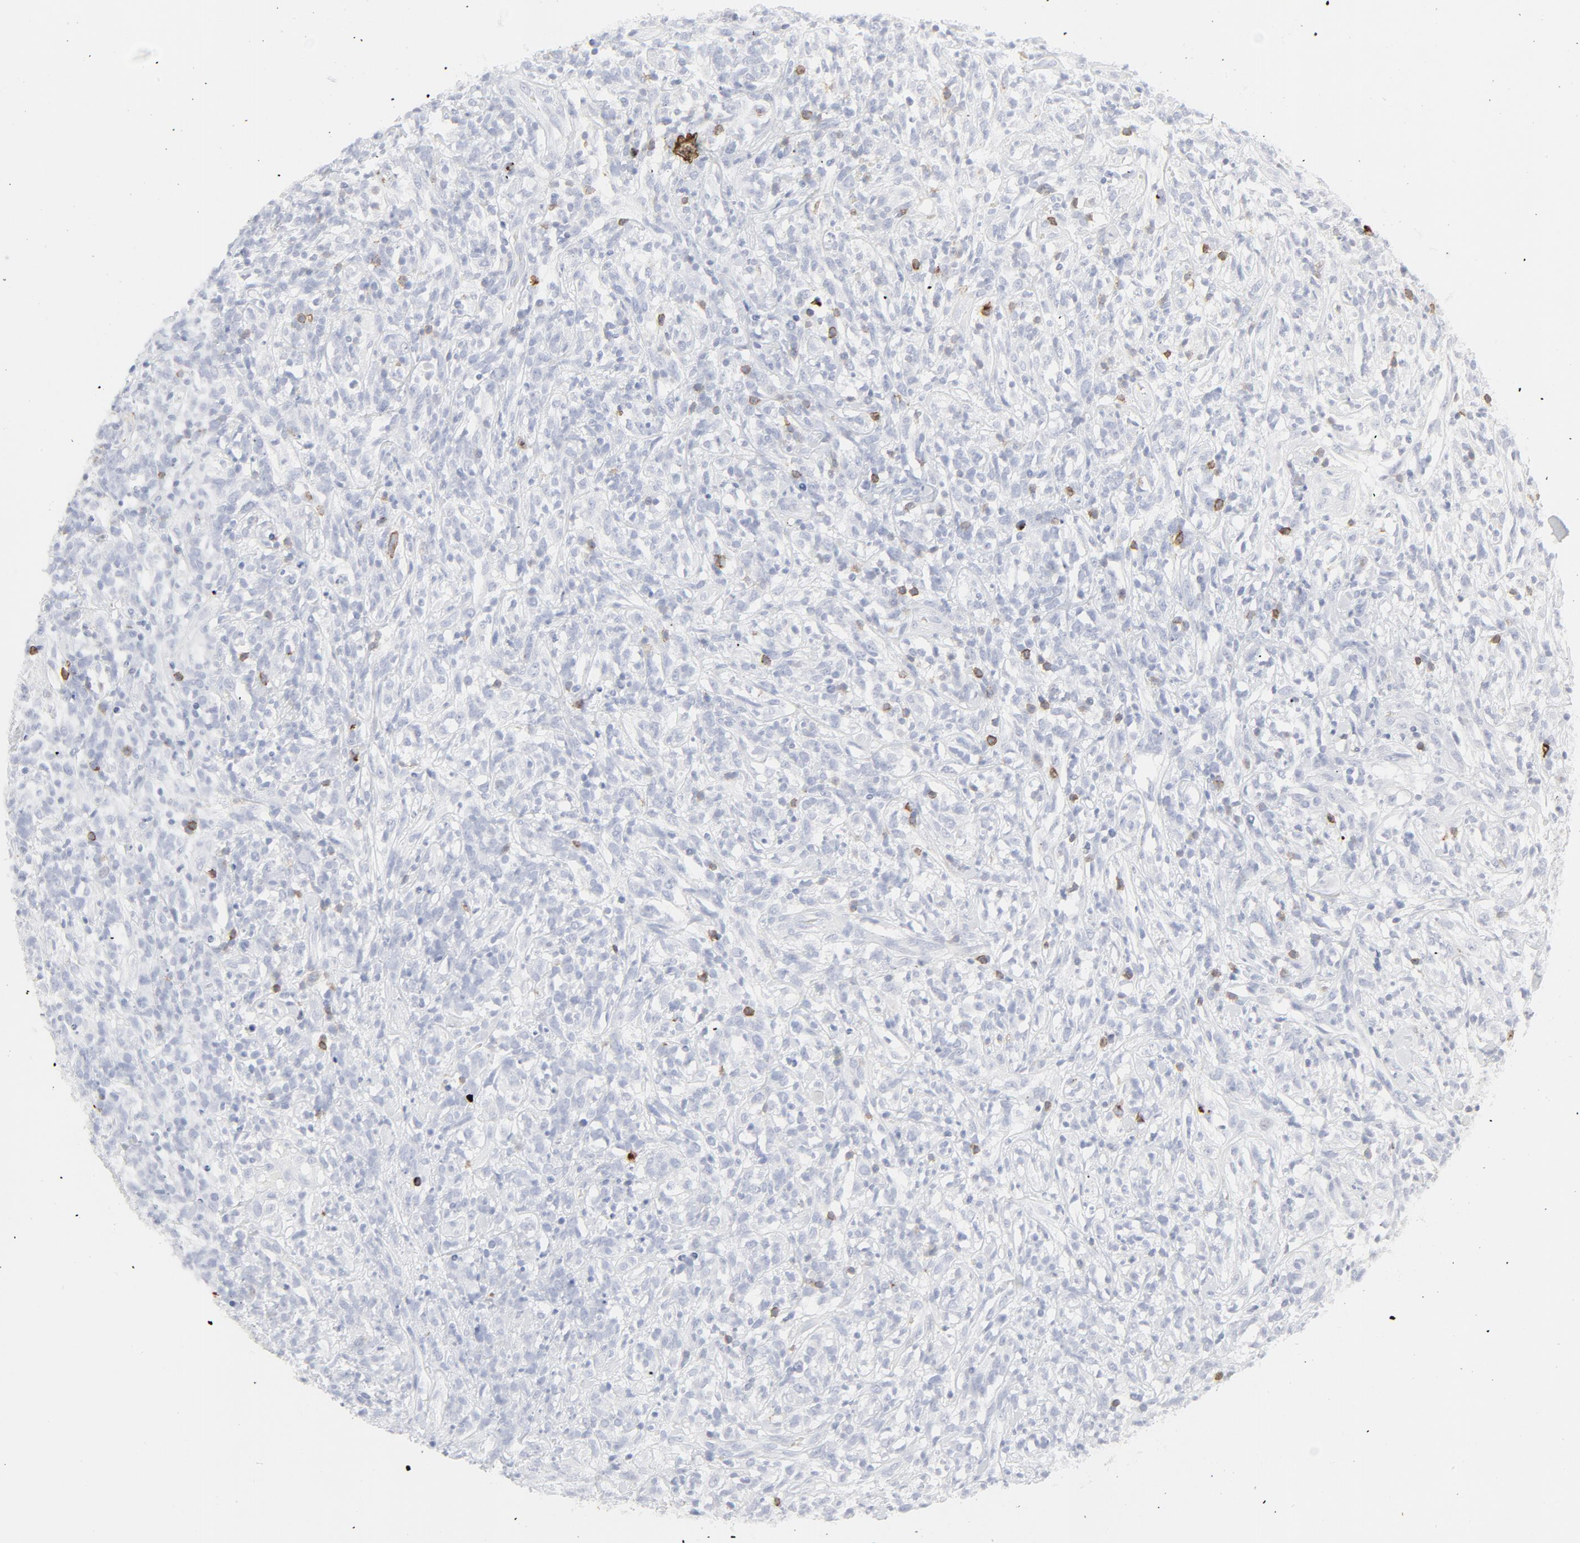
{"staining": {"intensity": "moderate", "quantity": "<25%", "location": "cytoplasmic/membranous"}, "tissue": "lymphoma", "cell_type": "Tumor cells", "image_type": "cancer", "snomed": [{"axis": "morphology", "description": "Malignant lymphoma, non-Hodgkin's type, High grade"}, {"axis": "topography", "description": "Lymph node"}], "caption": "Immunohistochemistry of lymphoma shows low levels of moderate cytoplasmic/membranous staining in about <25% of tumor cells.", "gene": "CCR7", "patient": {"sex": "female", "age": 73}}